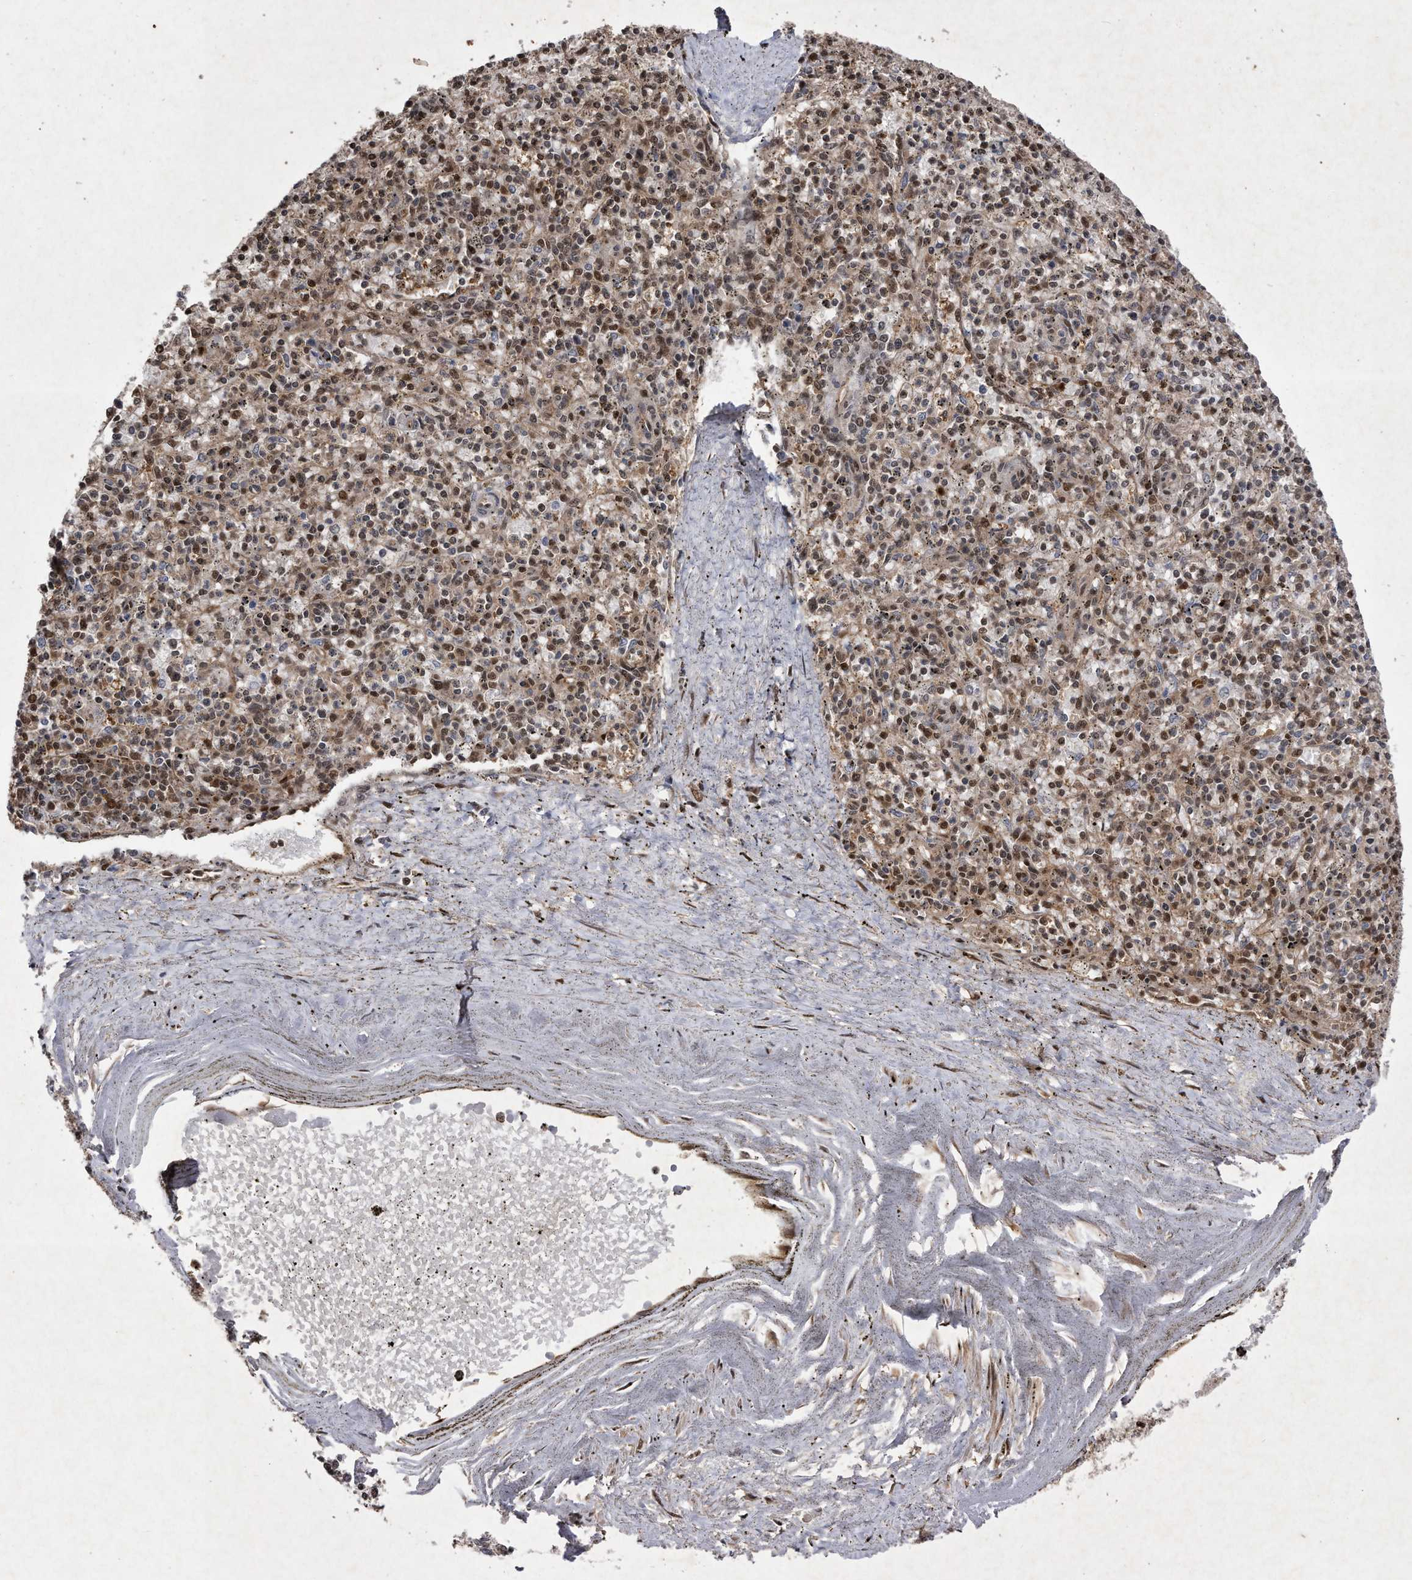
{"staining": {"intensity": "moderate", "quantity": "25%-75%", "location": "nuclear"}, "tissue": "spleen", "cell_type": "Cells in red pulp", "image_type": "normal", "snomed": [{"axis": "morphology", "description": "Normal tissue, NOS"}, {"axis": "topography", "description": "Spleen"}], "caption": "There is medium levels of moderate nuclear expression in cells in red pulp of unremarkable spleen, as demonstrated by immunohistochemical staining (brown color).", "gene": "RAD23B", "patient": {"sex": "male", "age": 72}}